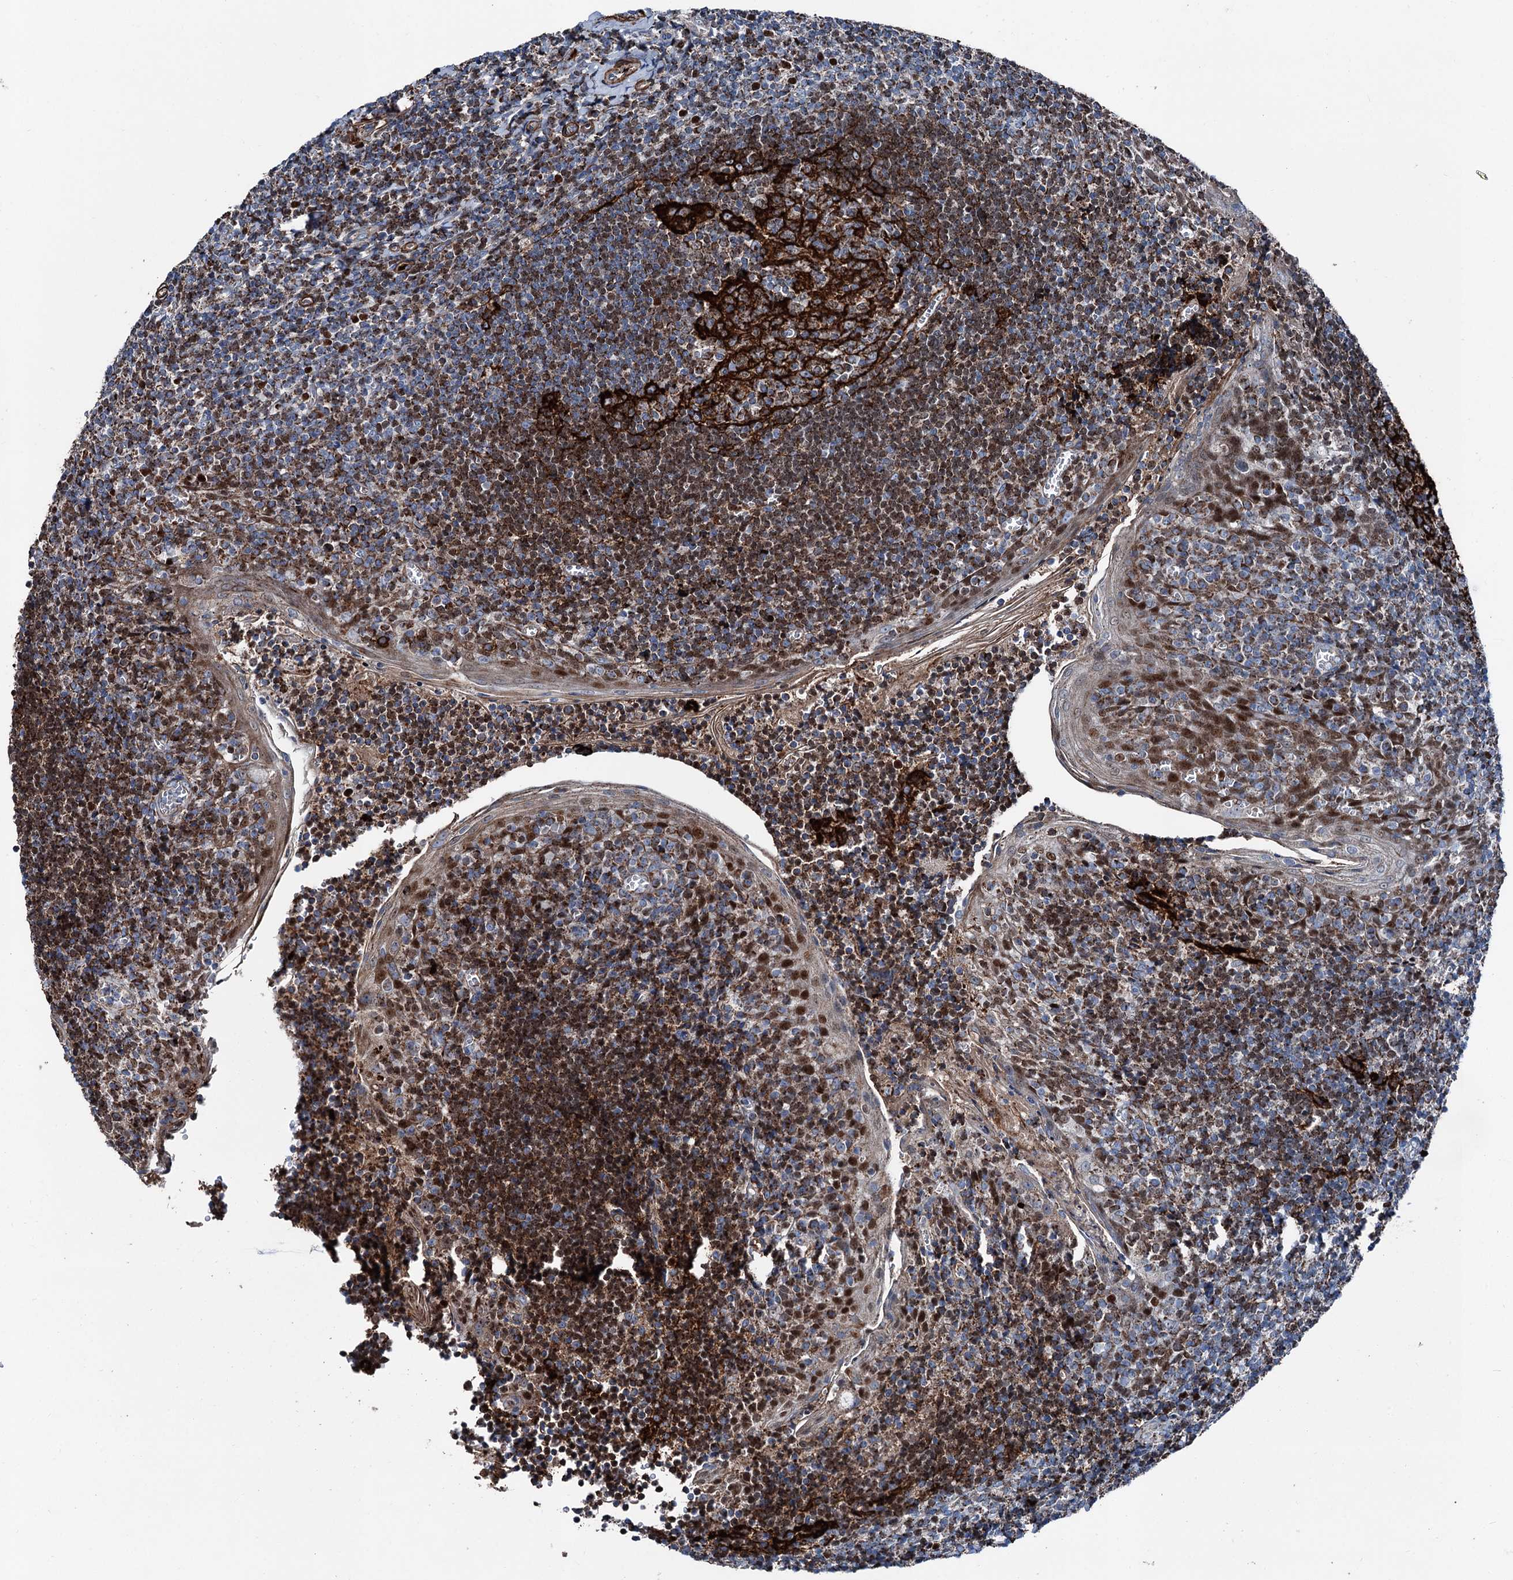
{"staining": {"intensity": "strong", "quantity": "25%-75%", "location": "cytoplasmic/membranous"}, "tissue": "tonsil", "cell_type": "Germinal center cells", "image_type": "normal", "snomed": [{"axis": "morphology", "description": "Normal tissue, NOS"}, {"axis": "topography", "description": "Tonsil"}], "caption": "A high amount of strong cytoplasmic/membranous staining is seen in about 25%-75% of germinal center cells in normal tonsil.", "gene": "DDIAS", "patient": {"sex": "male", "age": 27}}